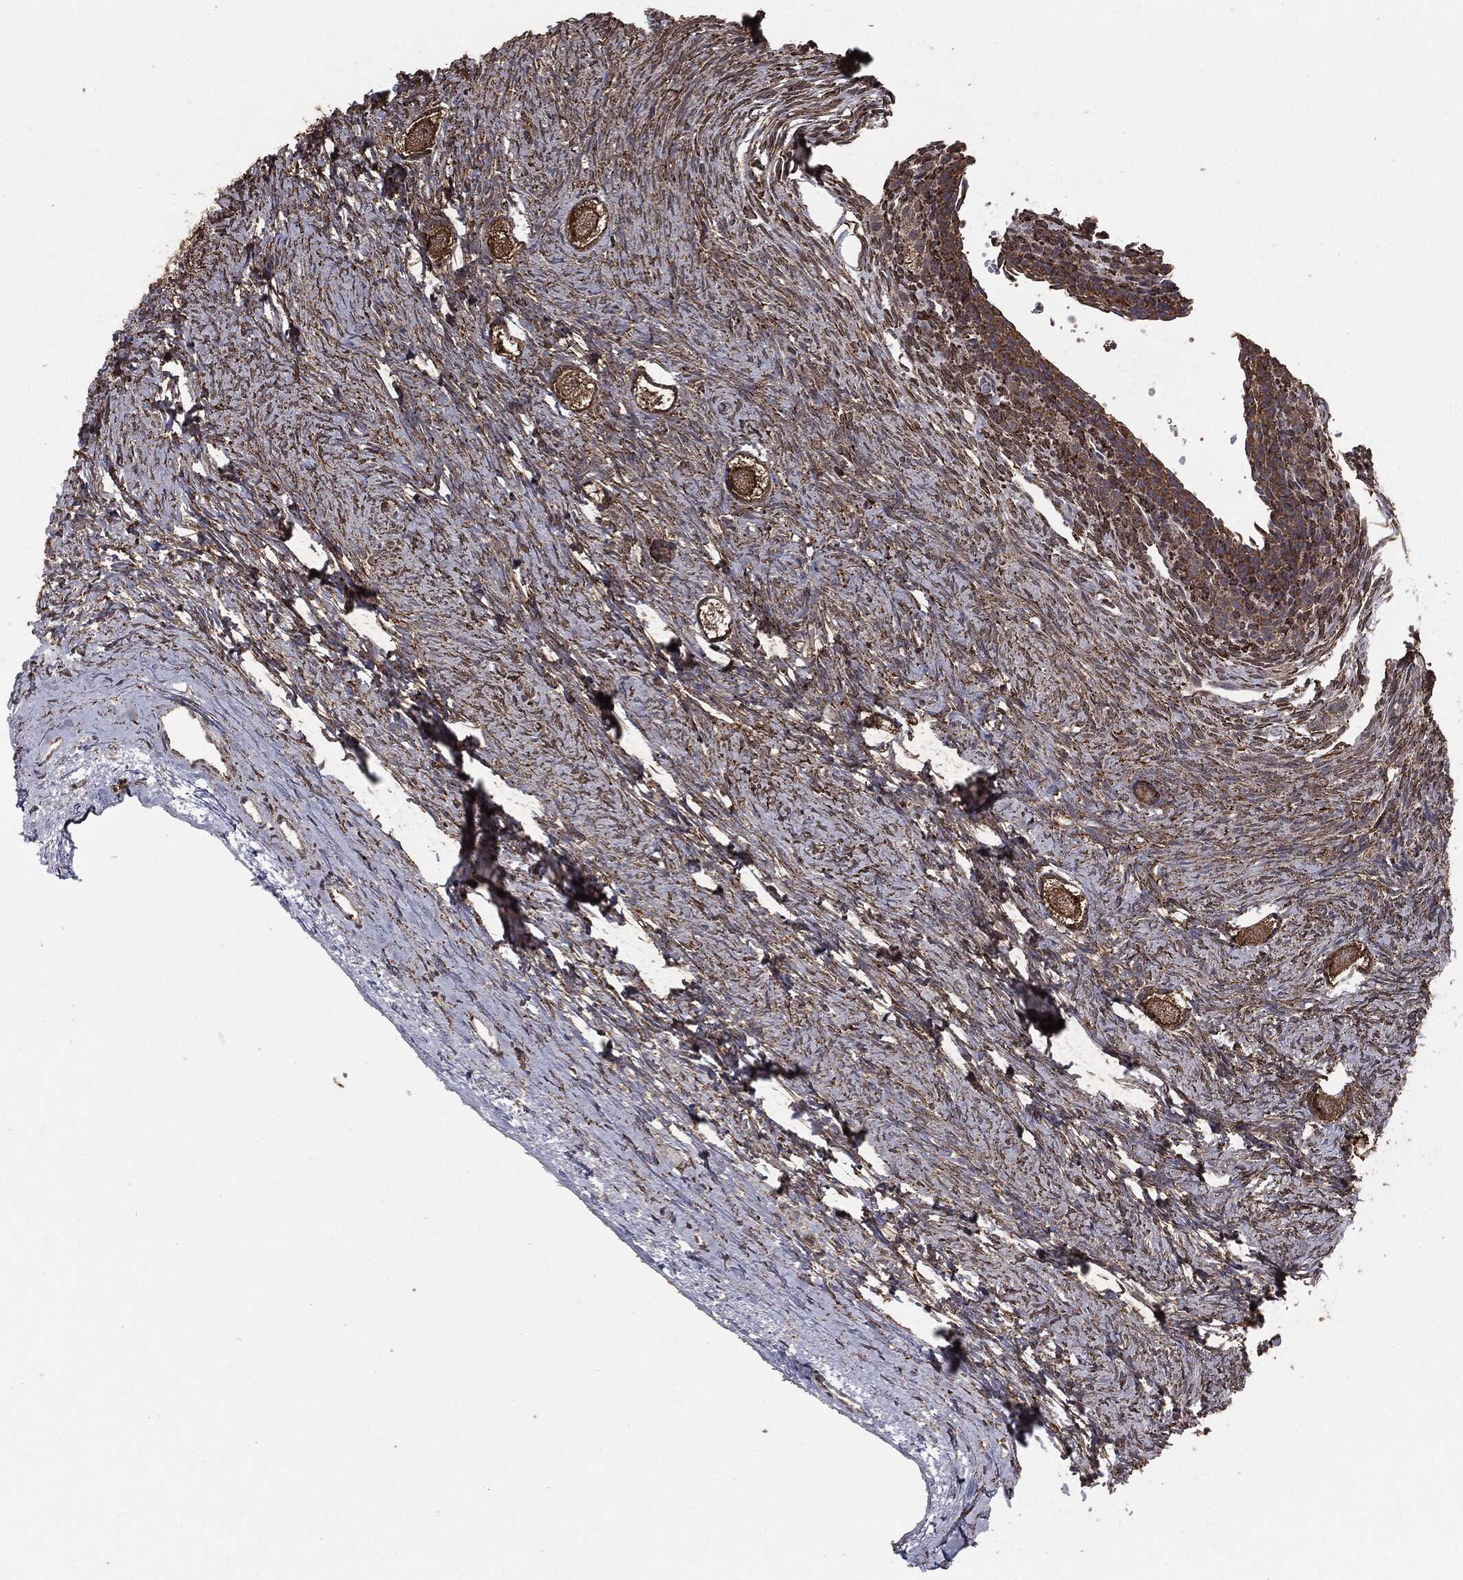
{"staining": {"intensity": "moderate", "quantity": ">75%", "location": "cytoplasmic/membranous"}, "tissue": "ovary", "cell_type": "Follicle cells", "image_type": "normal", "snomed": [{"axis": "morphology", "description": "Normal tissue, NOS"}, {"axis": "topography", "description": "Ovary"}], "caption": "Follicle cells reveal medium levels of moderate cytoplasmic/membranous positivity in approximately >75% of cells in normal ovary. The staining was performed using DAB (3,3'-diaminobenzidine), with brown indicating positive protein expression. Nuclei are stained blue with hematoxylin.", "gene": "MTOR", "patient": {"sex": "female", "age": 27}}